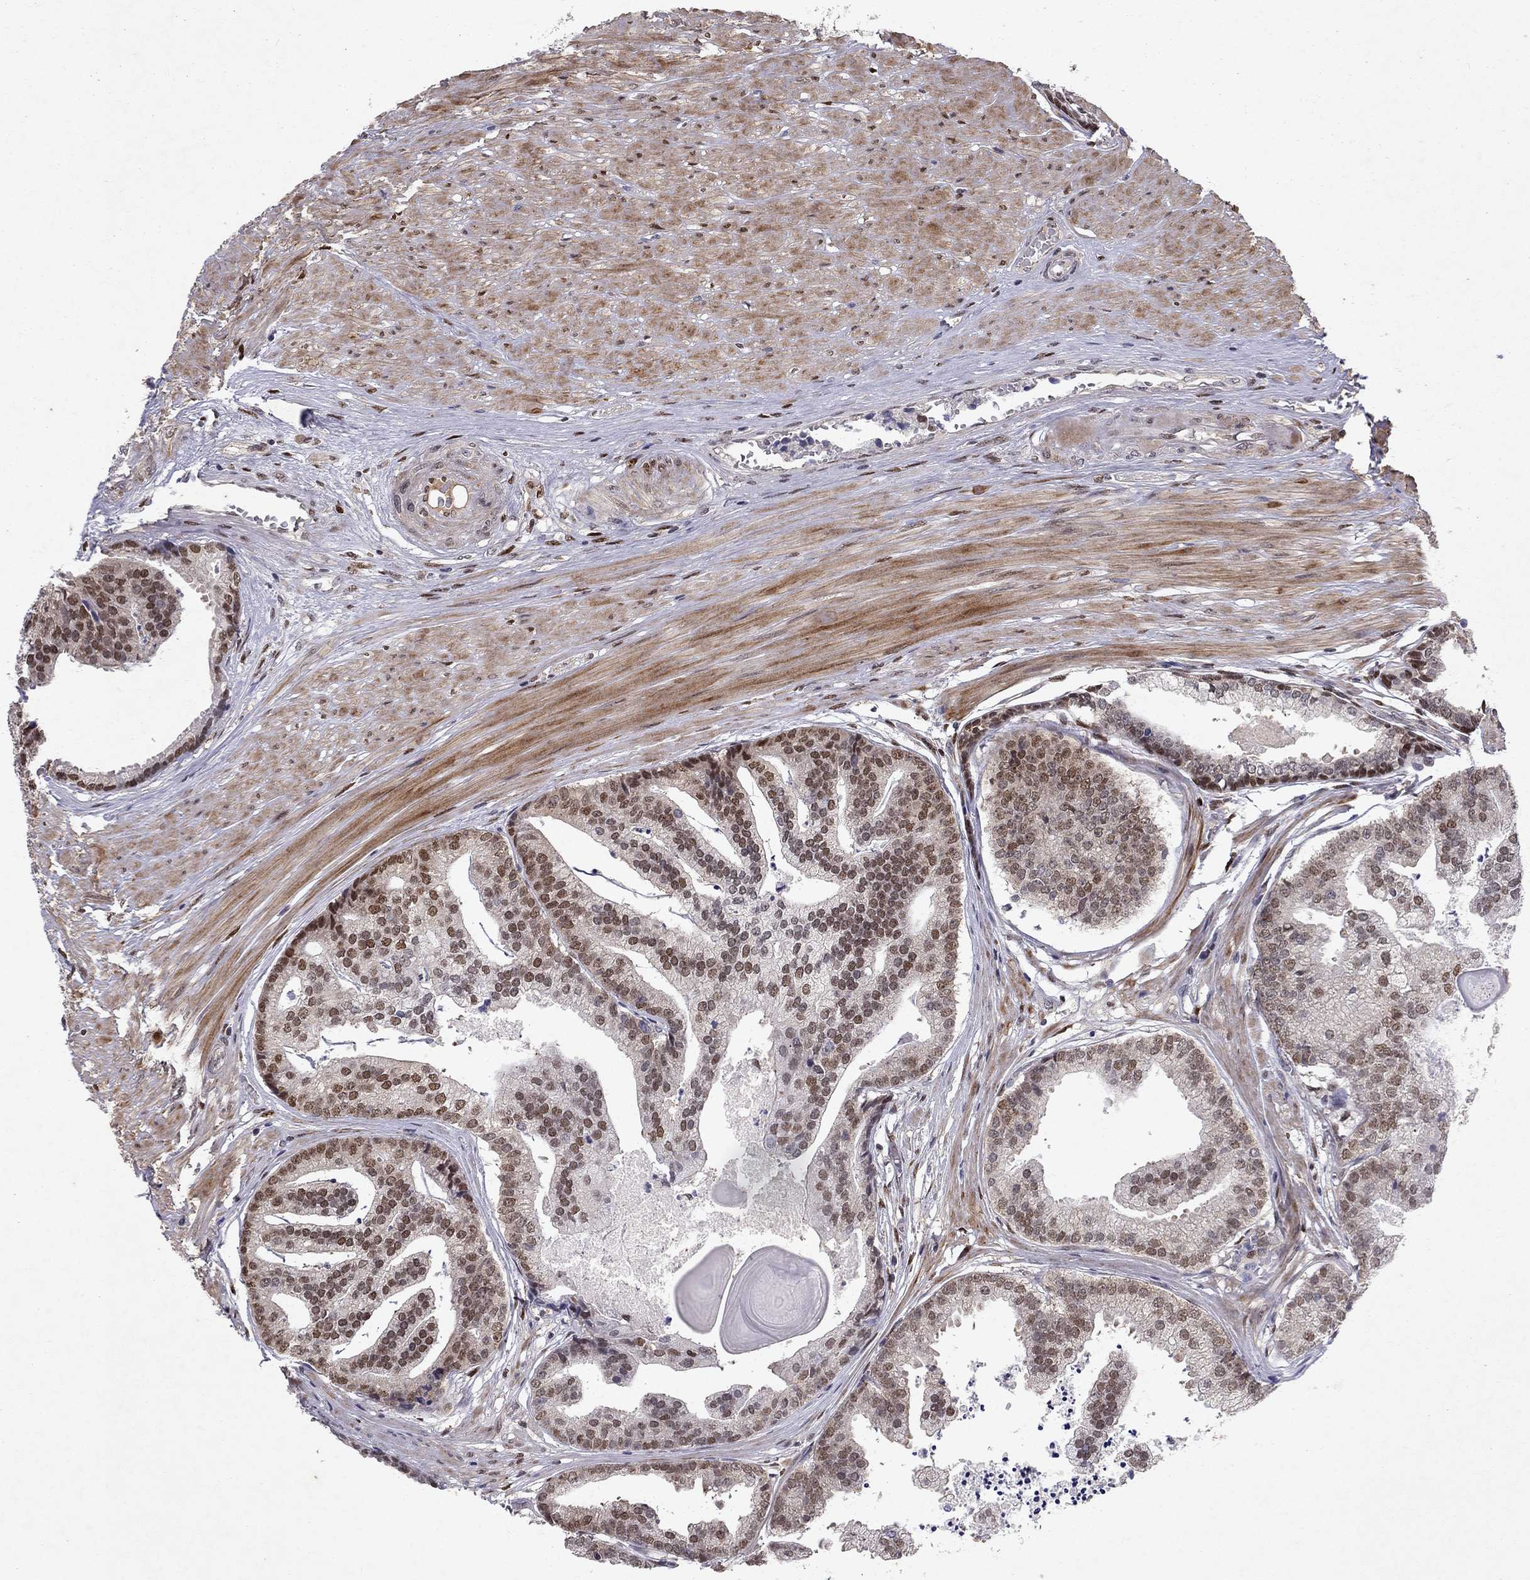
{"staining": {"intensity": "moderate", "quantity": ">75%", "location": "nuclear"}, "tissue": "prostate cancer", "cell_type": "Tumor cells", "image_type": "cancer", "snomed": [{"axis": "morphology", "description": "Adenocarcinoma, NOS"}, {"axis": "topography", "description": "Prostate and seminal vesicle, NOS"}, {"axis": "topography", "description": "Prostate"}], "caption": "A photomicrograph of prostate cancer (adenocarcinoma) stained for a protein demonstrates moderate nuclear brown staining in tumor cells.", "gene": "CRTC1", "patient": {"sex": "male", "age": 44}}